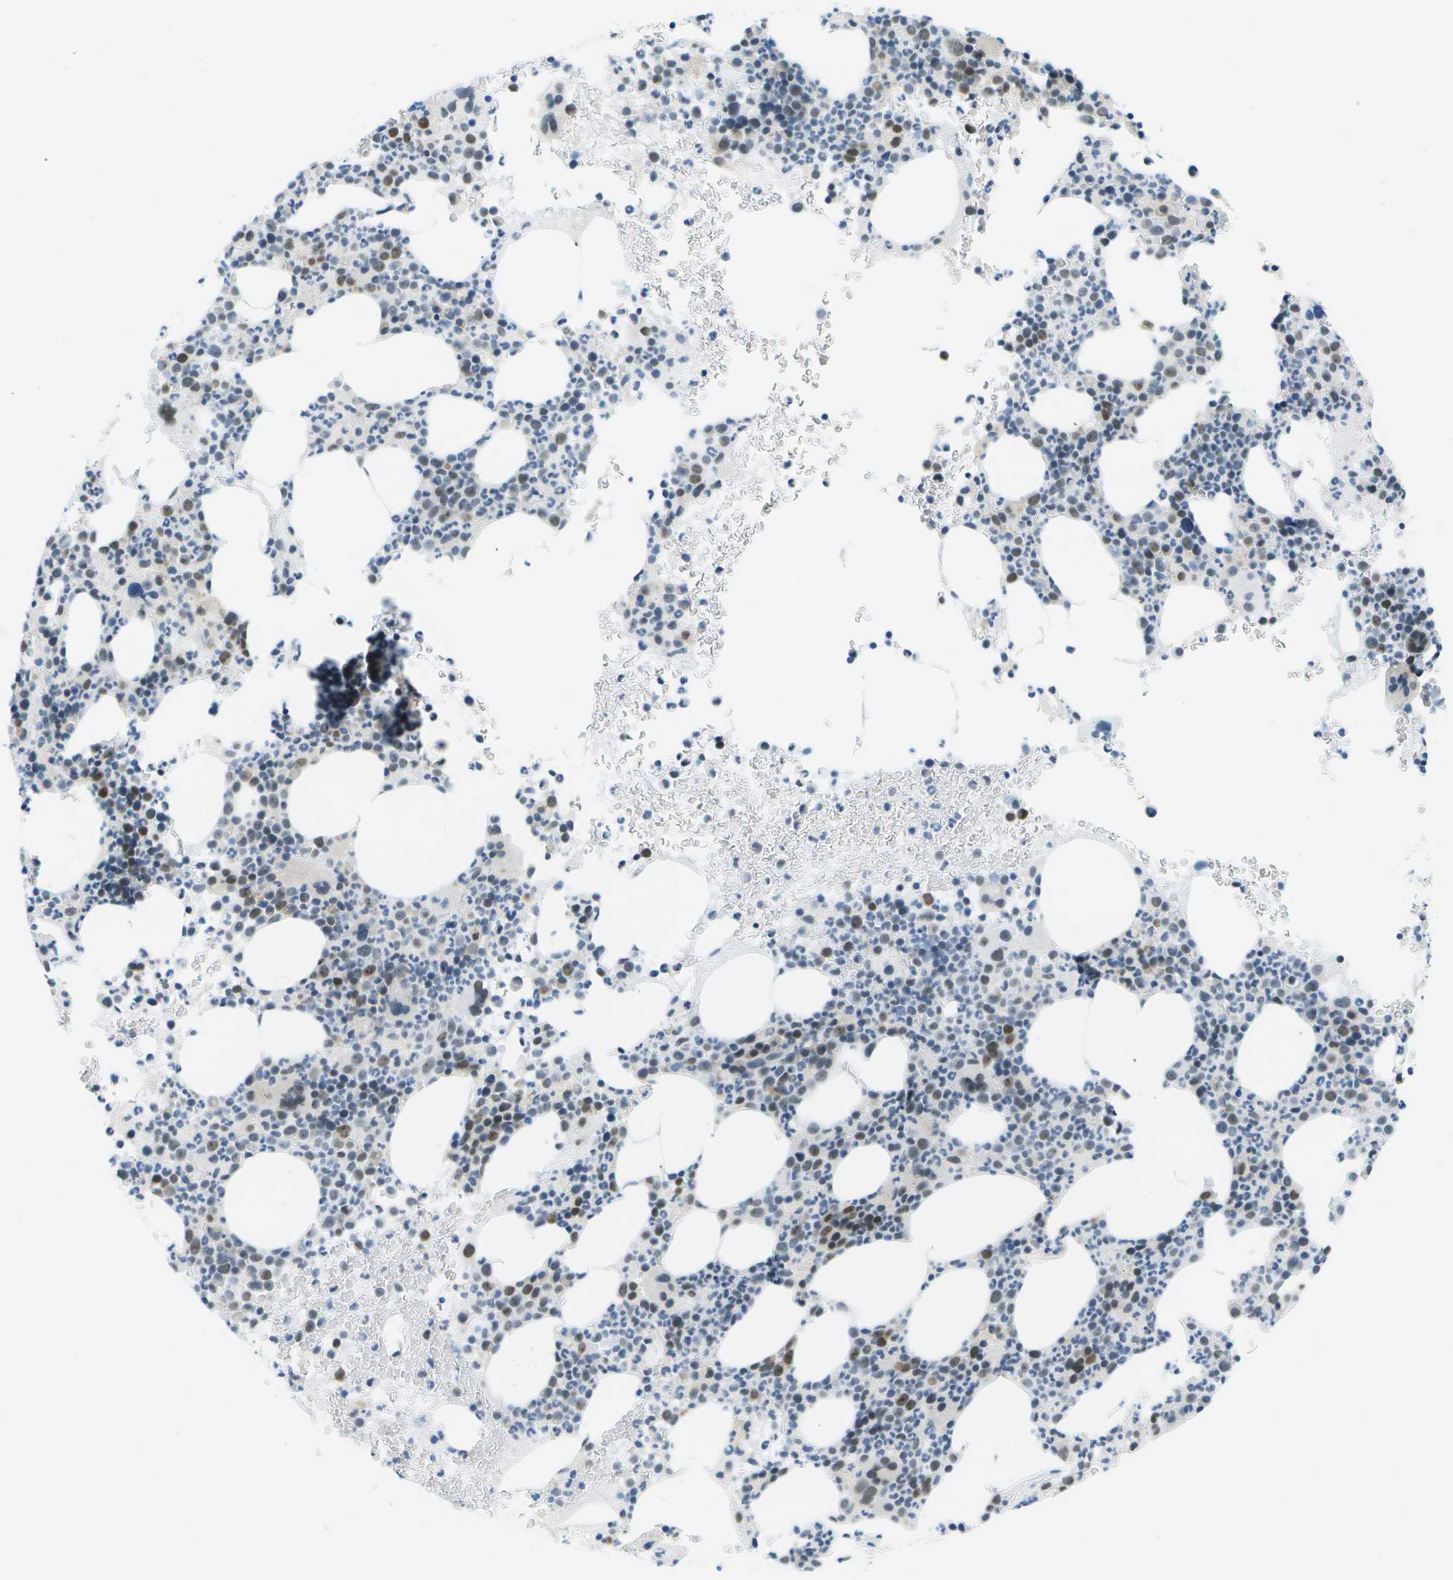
{"staining": {"intensity": "weak", "quantity": "25%-75%", "location": "nuclear"}, "tissue": "bone marrow", "cell_type": "Hematopoietic cells", "image_type": "normal", "snomed": [{"axis": "morphology", "description": "Normal tissue, NOS"}, {"axis": "morphology", "description": "Inflammation, NOS"}, {"axis": "topography", "description": "Bone marrow"}], "caption": "This micrograph shows normal bone marrow stained with immunohistochemistry to label a protein in brown. The nuclear of hematopoietic cells show weak positivity for the protein. Nuclei are counter-stained blue.", "gene": "PITHD1", "patient": {"sex": "male", "age": 73}}